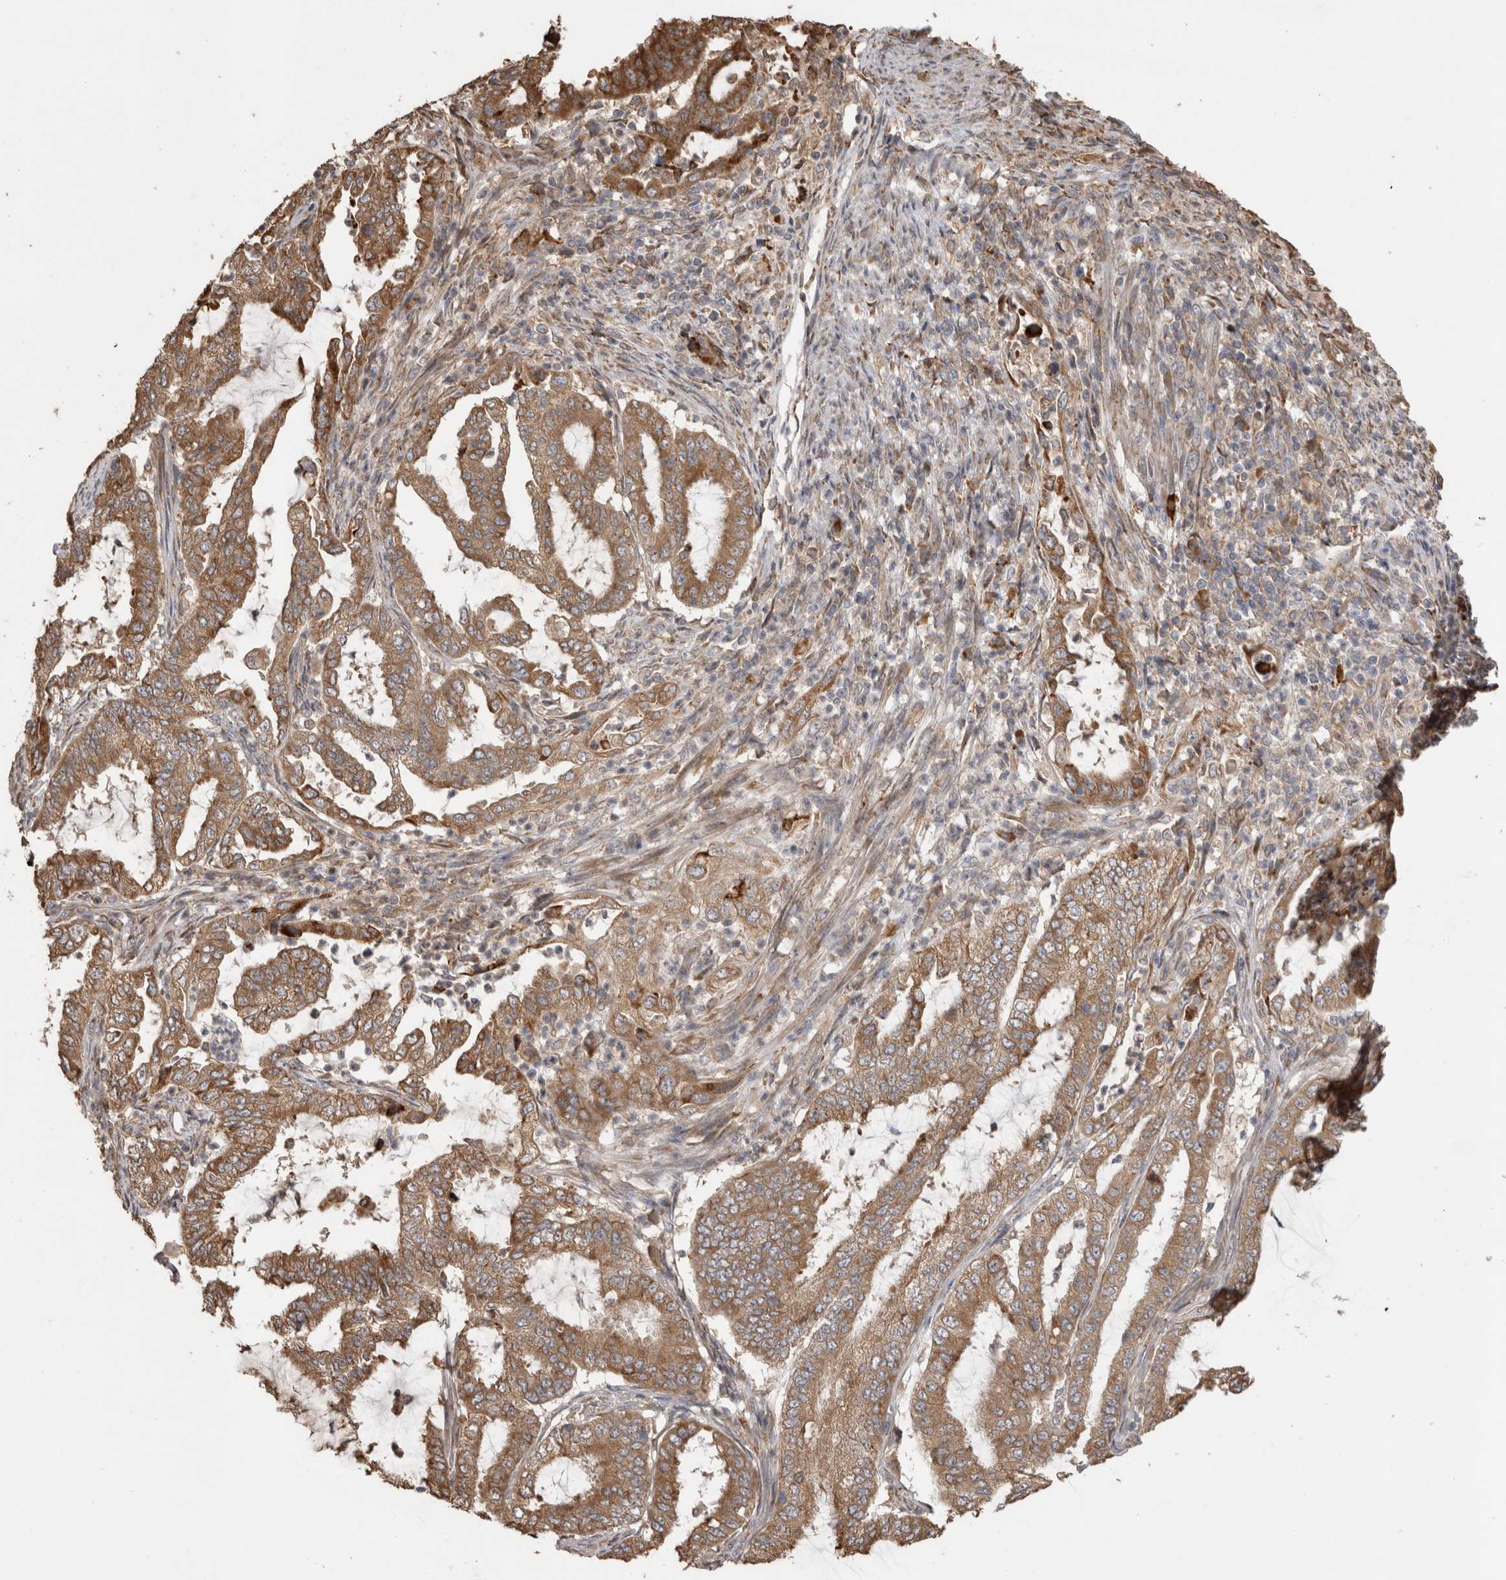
{"staining": {"intensity": "moderate", "quantity": ">75%", "location": "cytoplasmic/membranous"}, "tissue": "endometrial cancer", "cell_type": "Tumor cells", "image_type": "cancer", "snomed": [{"axis": "morphology", "description": "Adenocarcinoma, NOS"}, {"axis": "topography", "description": "Endometrium"}], "caption": "Immunohistochemistry histopathology image of human endometrial adenocarcinoma stained for a protein (brown), which displays medium levels of moderate cytoplasmic/membranous expression in about >75% of tumor cells.", "gene": "TBCE", "patient": {"sex": "female", "age": 51}}